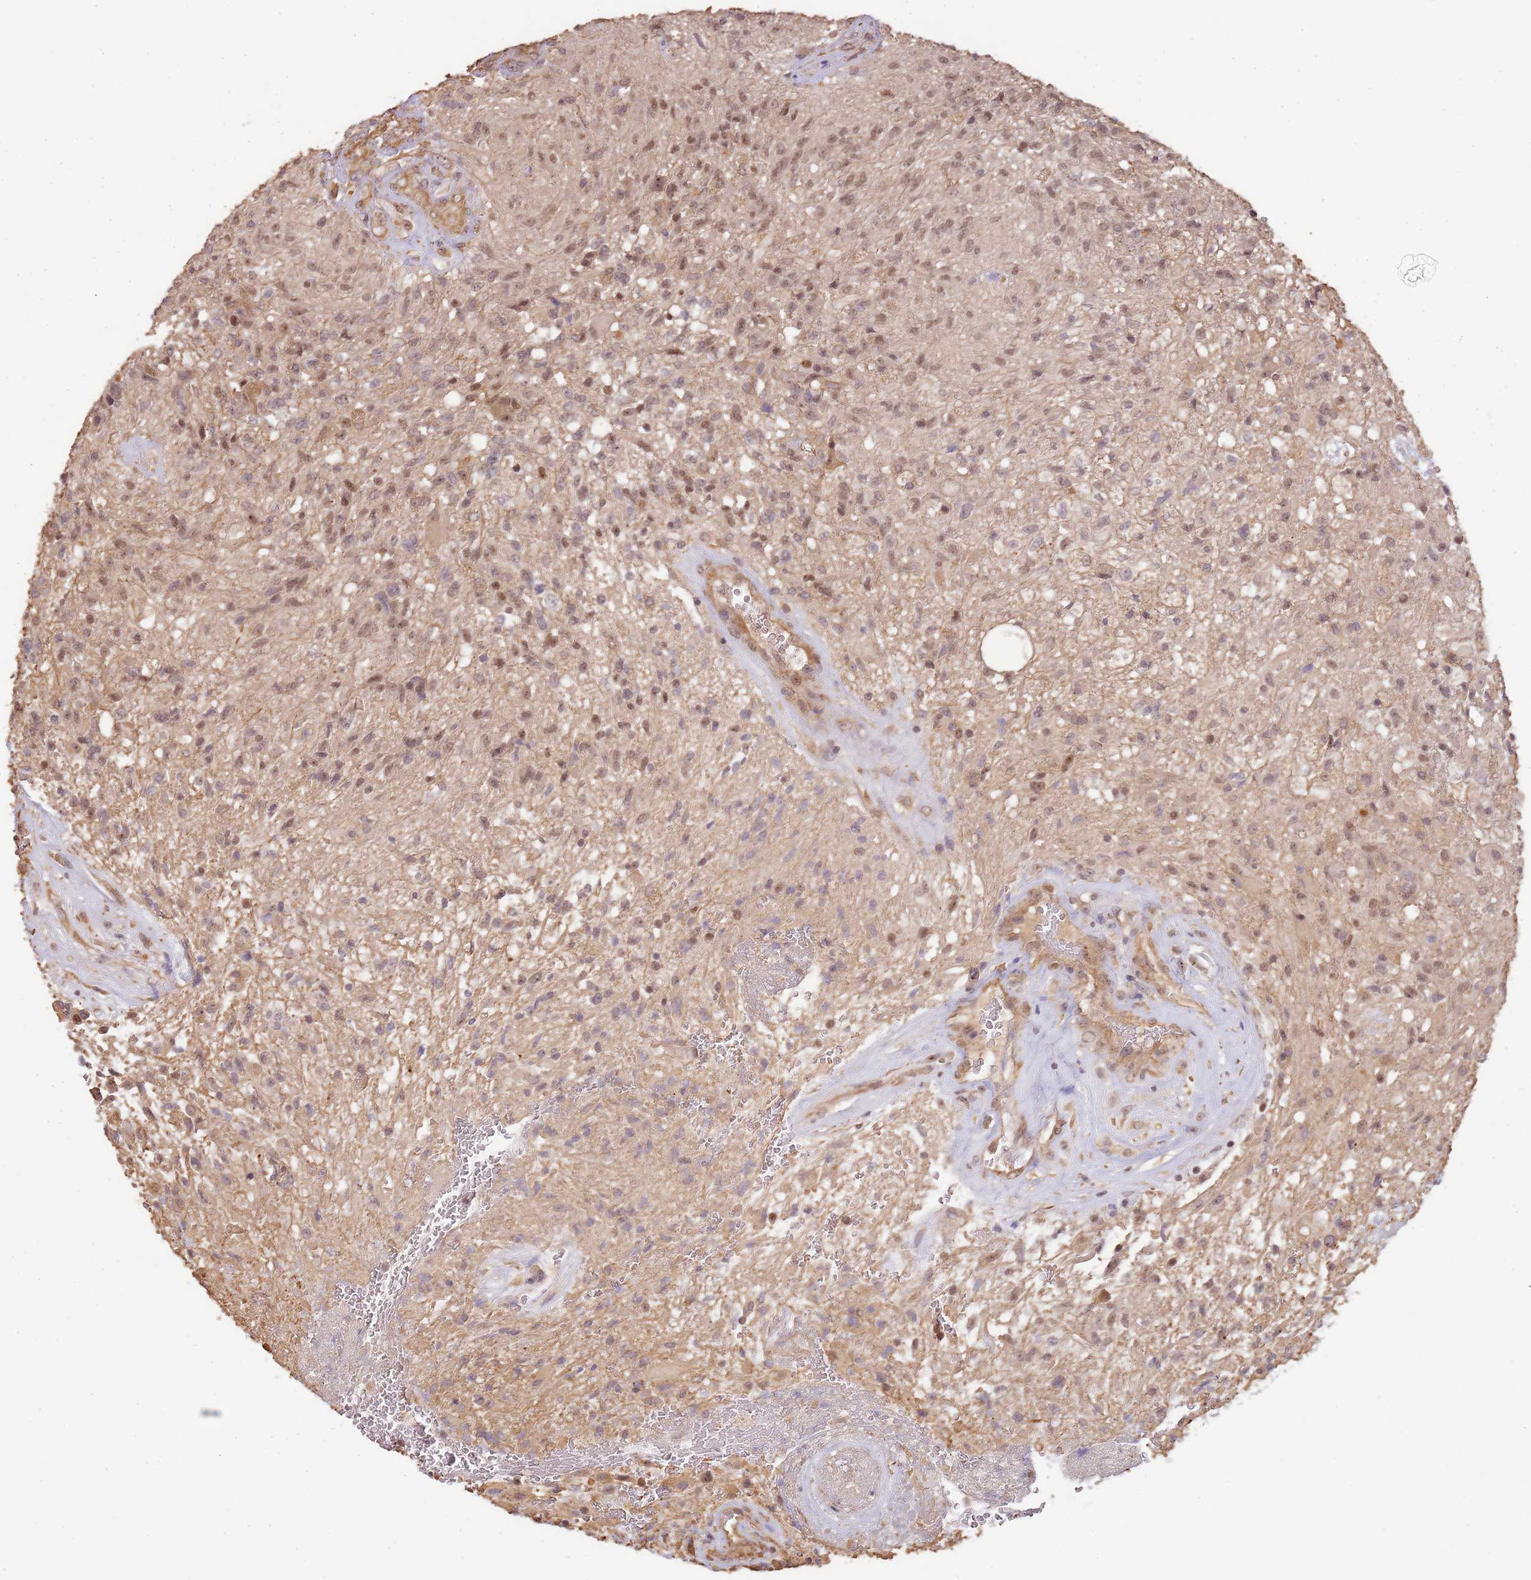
{"staining": {"intensity": "moderate", "quantity": "<25%", "location": "nuclear"}, "tissue": "glioma", "cell_type": "Tumor cells", "image_type": "cancer", "snomed": [{"axis": "morphology", "description": "Glioma, malignant, High grade"}, {"axis": "topography", "description": "Brain"}], "caption": "Moderate nuclear protein expression is appreciated in approximately <25% of tumor cells in glioma. (DAB IHC, brown staining for protein, blue staining for nuclei).", "gene": "SURF2", "patient": {"sex": "male", "age": 56}}